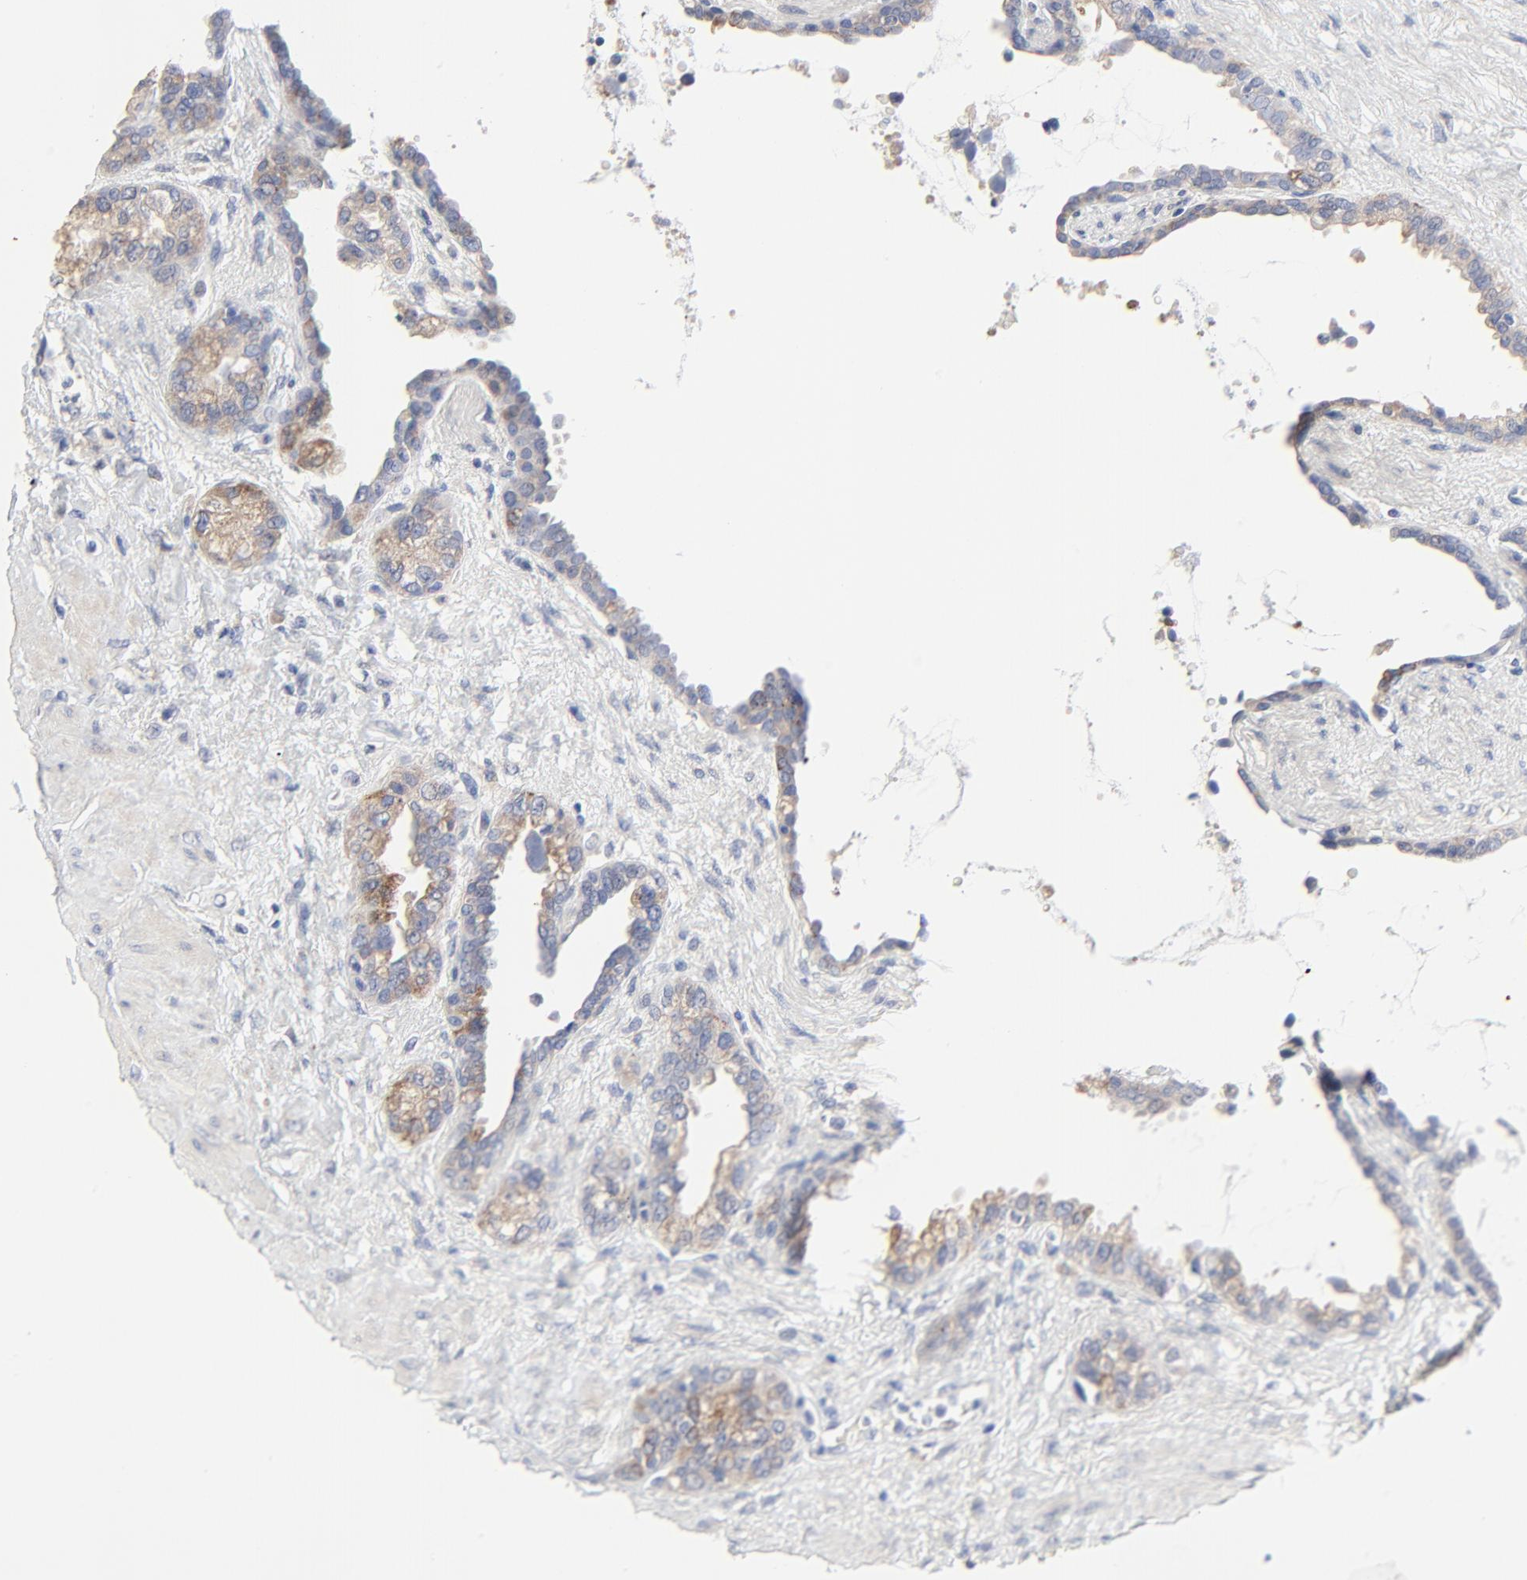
{"staining": {"intensity": "moderate", "quantity": "25%-75%", "location": "cytoplasmic/membranous"}, "tissue": "seminal vesicle", "cell_type": "Glandular cells", "image_type": "normal", "snomed": [{"axis": "morphology", "description": "Normal tissue, NOS"}, {"axis": "topography", "description": "Seminal veicle"}], "caption": "Protein analysis of normal seminal vesicle shows moderate cytoplasmic/membranous positivity in about 25%-75% of glandular cells.", "gene": "DHRSX", "patient": {"sex": "male", "age": 61}}